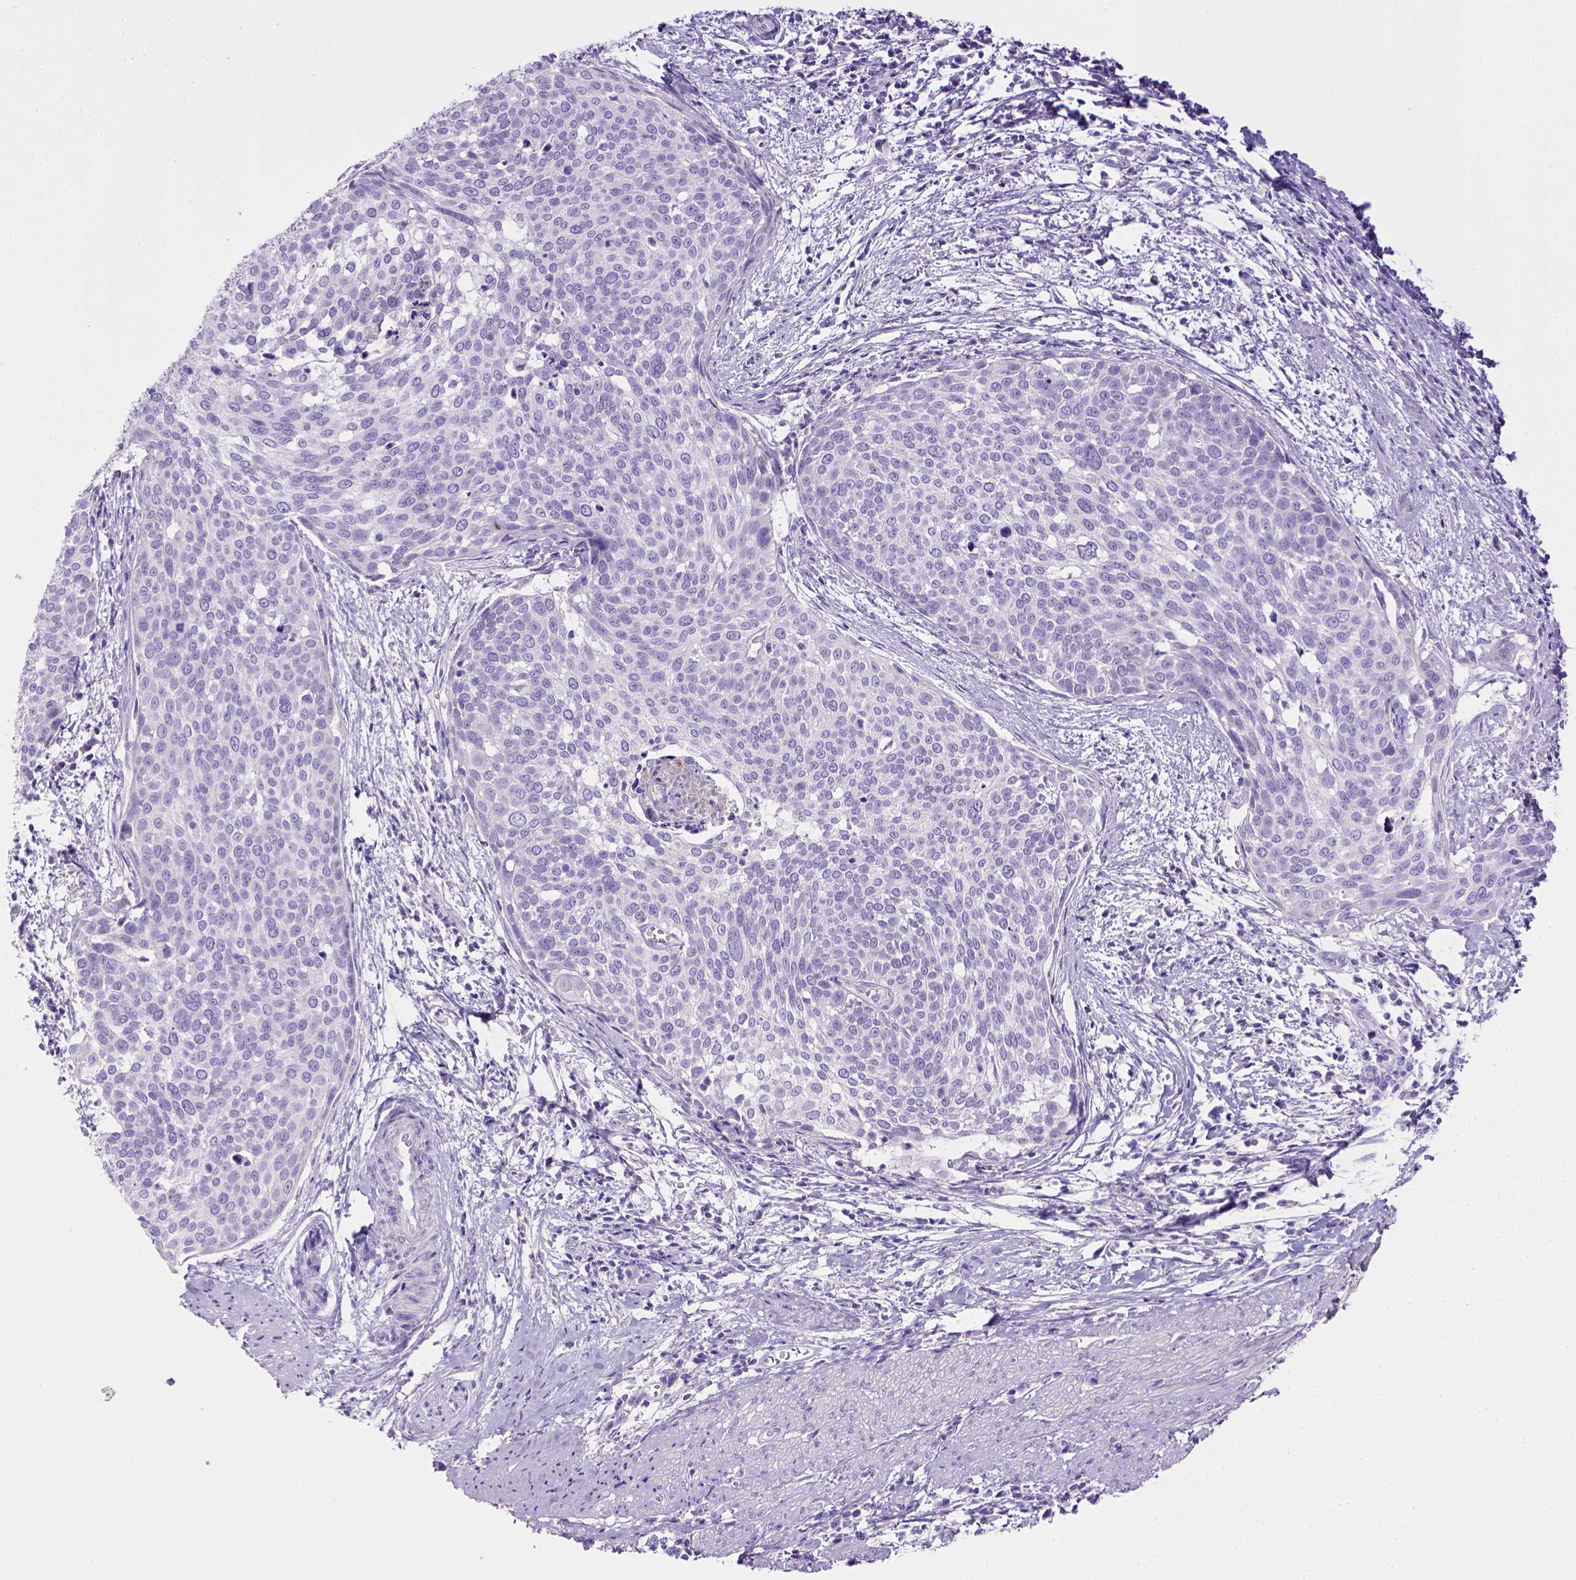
{"staining": {"intensity": "negative", "quantity": "none", "location": "none"}, "tissue": "cervical cancer", "cell_type": "Tumor cells", "image_type": "cancer", "snomed": [{"axis": "morphology", "description": "Squamous cell carcinoma, NOS"}, {"axis": "topography", "description": "Cervix"}], "caption": "An immunohistochemistry (IHC) histopathology image of cervical cancer is shown. There is no staining in tumor cells of cervical cancer.", "gene": "BAAT", "patient": {"sex": "female", "age": 39}}